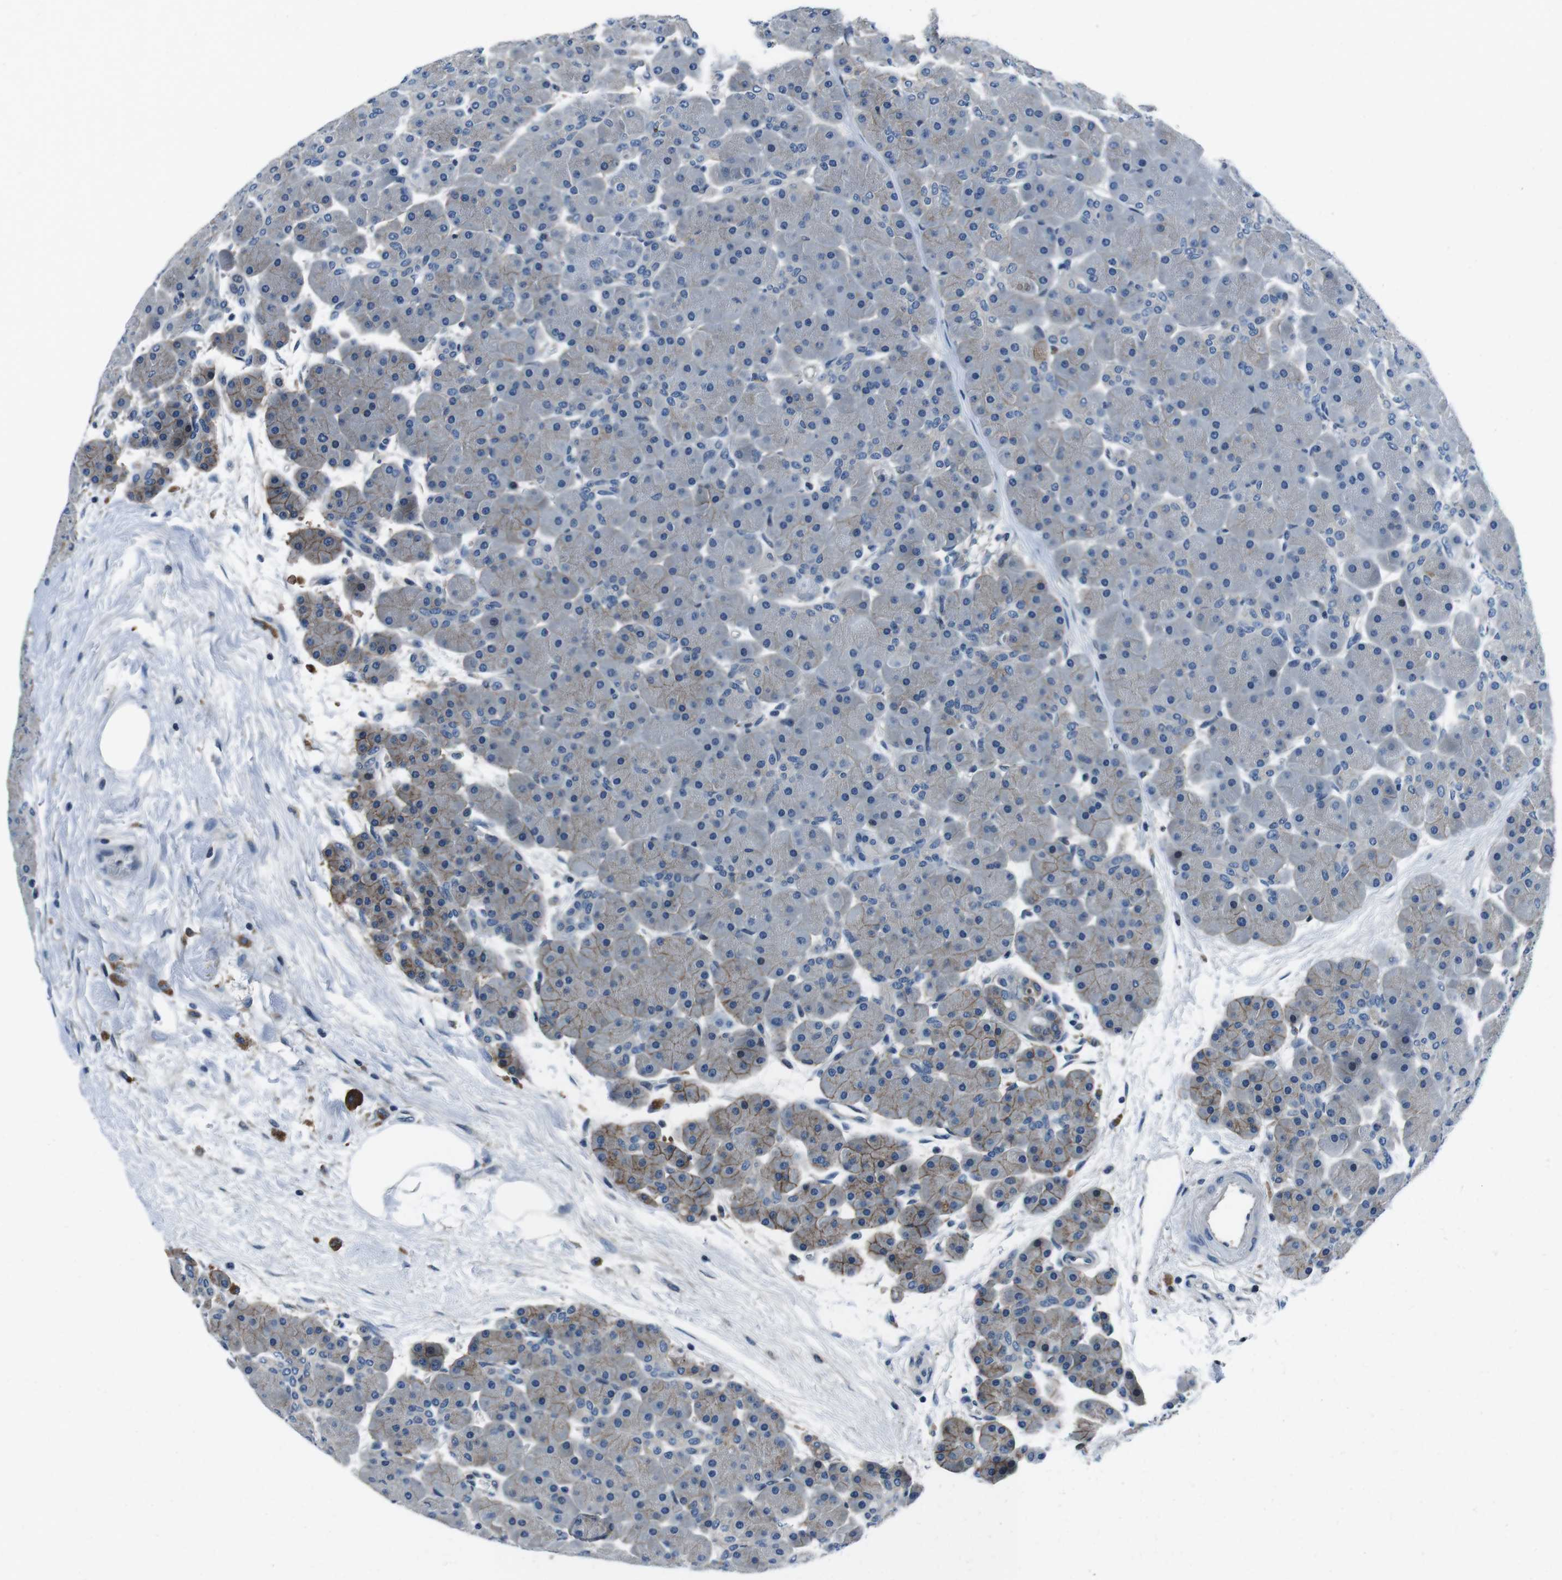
{"staining": {"intensity": "strong", "quantity": "<25%", "location": "cytoplasmic/membranous"}, "tissue": "pancreas", "cell_type": "Exocrine glandular cells", "image_type": "normal", "snomed": [{"axis": "morphology", "description": "Normal tissue, NOS"}, {"axis": "topography", "description": "Pancreas"}], "caption": "Protein staining displays strong cytoplasmic/membranous positivity in about <25% of exocrine glandular cells in benign pancreas.", "gene": "KCNJ5", "patient": {"sex": "male", "age": 66}}